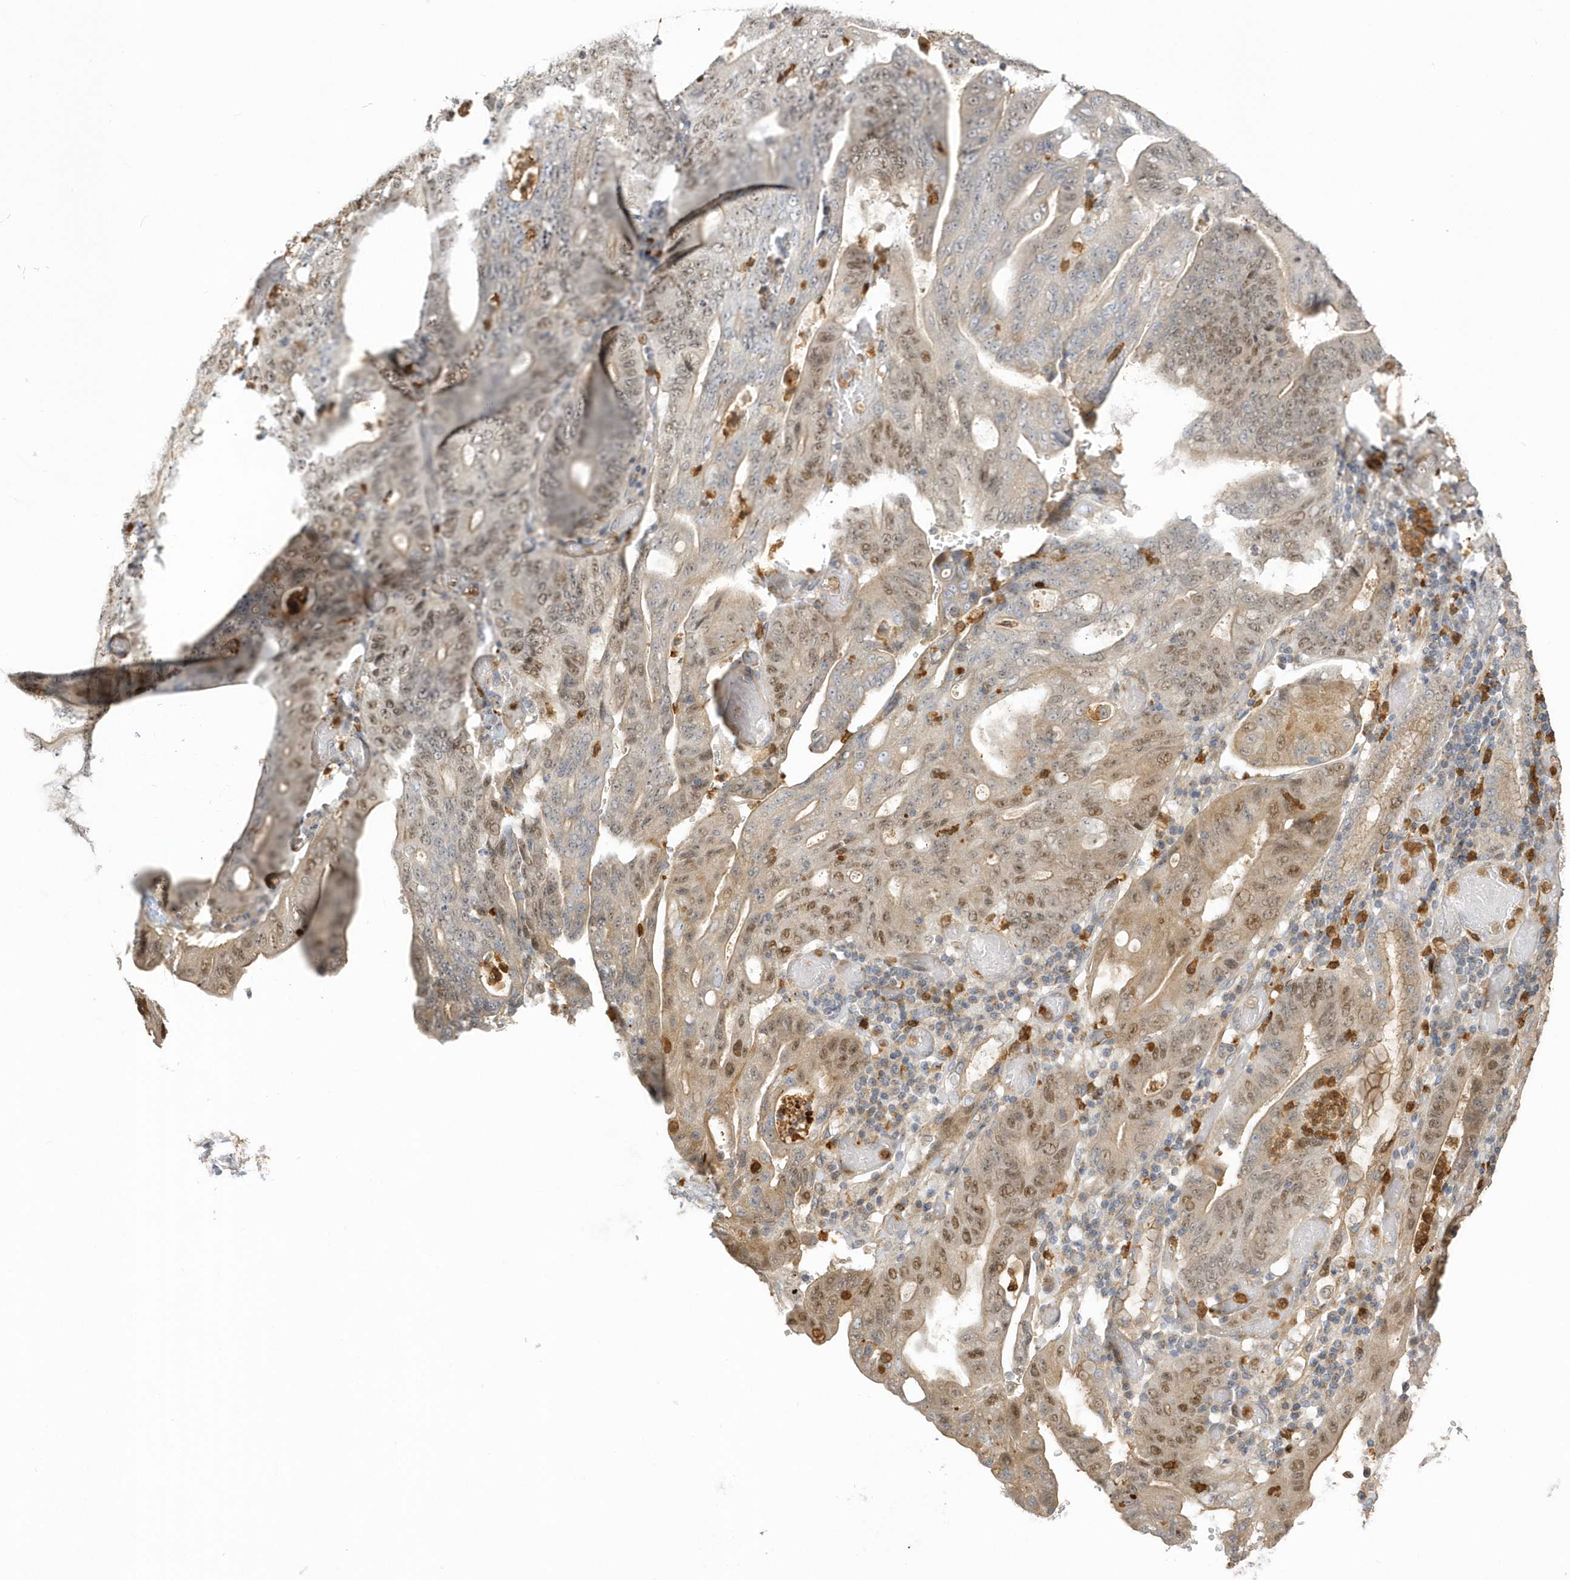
{"staining": {"intensity": "moderate", "quantity": "25%-75%", "location": "cytoplasmic/membranous,nuclear"}, "tissue": "stomach cancer", "cell_type": "Tumor cells", "image_type": "cancer", "snomed": [{"axis": "morphology", "description": "Adenocarcinoma, NOS"}, {"axis": "topography", "description": "Stomach"}], "caption": "Protein expression analysis of stomach cancer (adenocarcinoma) exhibits moderate cytoplasmic/membranous and nuclear expression in about 25%-75% of tumor cells. Immunohistochemistry stains the protein of interest in brown and the nuclei are stained blue.", "gene": "NAF1", "patient": {"sex": "female", "age": 73}}